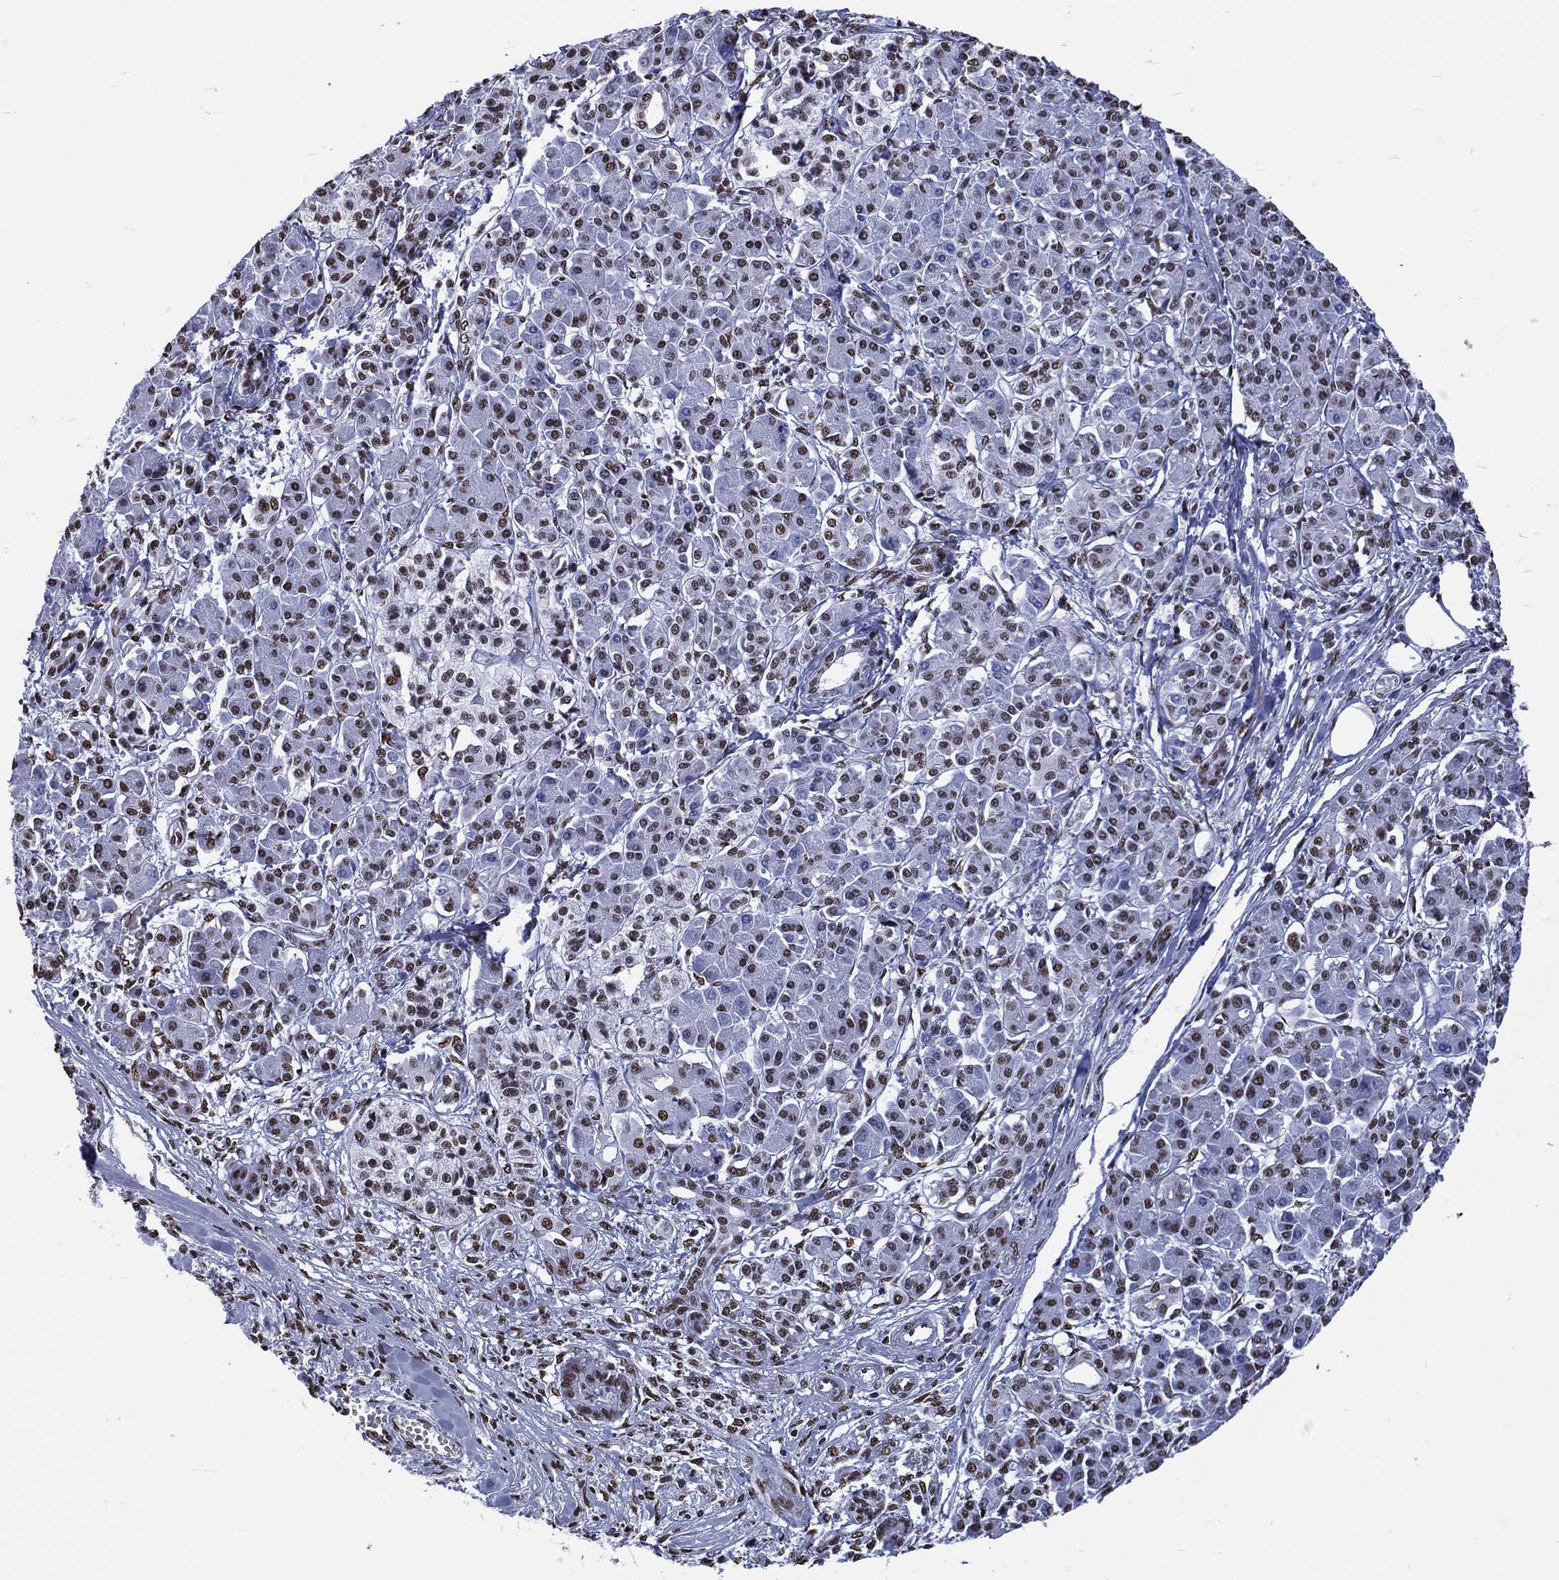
{"staining": {"intensity": "strong", "quantity": ">75%", "location": "nuclear"}, "tissue": "pancreatic cancer", "cell_type": "Tumor cells", "image_type": "cancer", "snomed": [{"axis": "morphology", "description": "Adenocarcinoma, NOS"}, {"axis": "topography", "description": "Pancreas"}], "caption": "Immunohistochemistry (IHC) image of neoplastic tissue: human adenocarcinoma (pancreatic) stained using IHC demonstrates high levels of strong protein expression localized specifically in the nuclear of tumor cells, appearing as a nuclear brown color.", "gene": "RETREG2", "patient": {"sex": "female", "age": 68}}